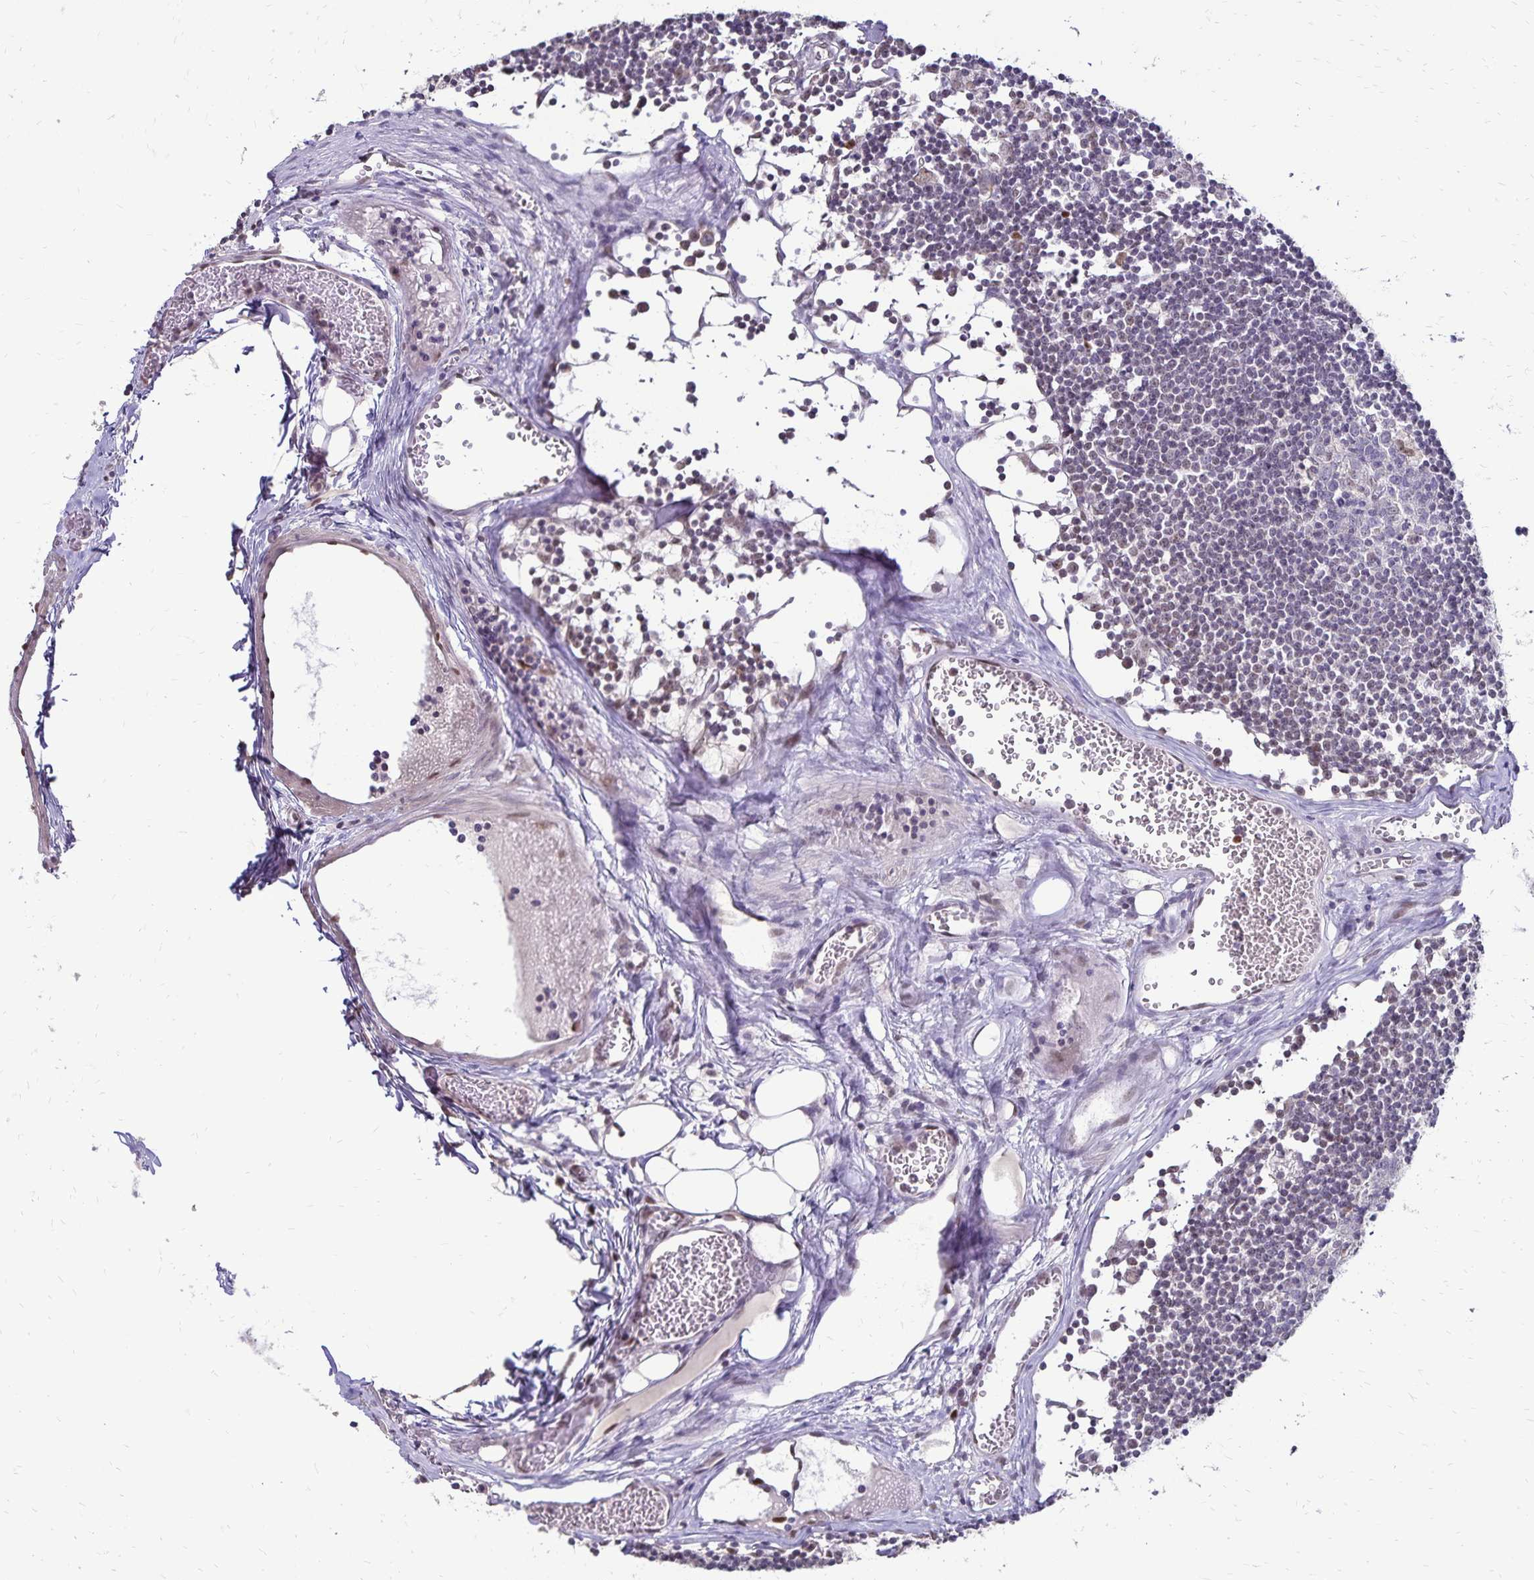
{"staining": {"intensity": "negative", "quantity": "none", "location": "none"}, "tissue": "lymph node", "cell_type": "Germinal center cells", "image_type": "normal", "snomed": [{"axis": "morphology", "description": "Normal tissue, NOS"}, {"axis": "topography", "description": "Lymph node"}], "caption": "Histopathology image shows no protein staining in germinal center cells of unremarkable lymph node.", "gene": "POLB", "patient": {"sex": "female", "age": 11}}